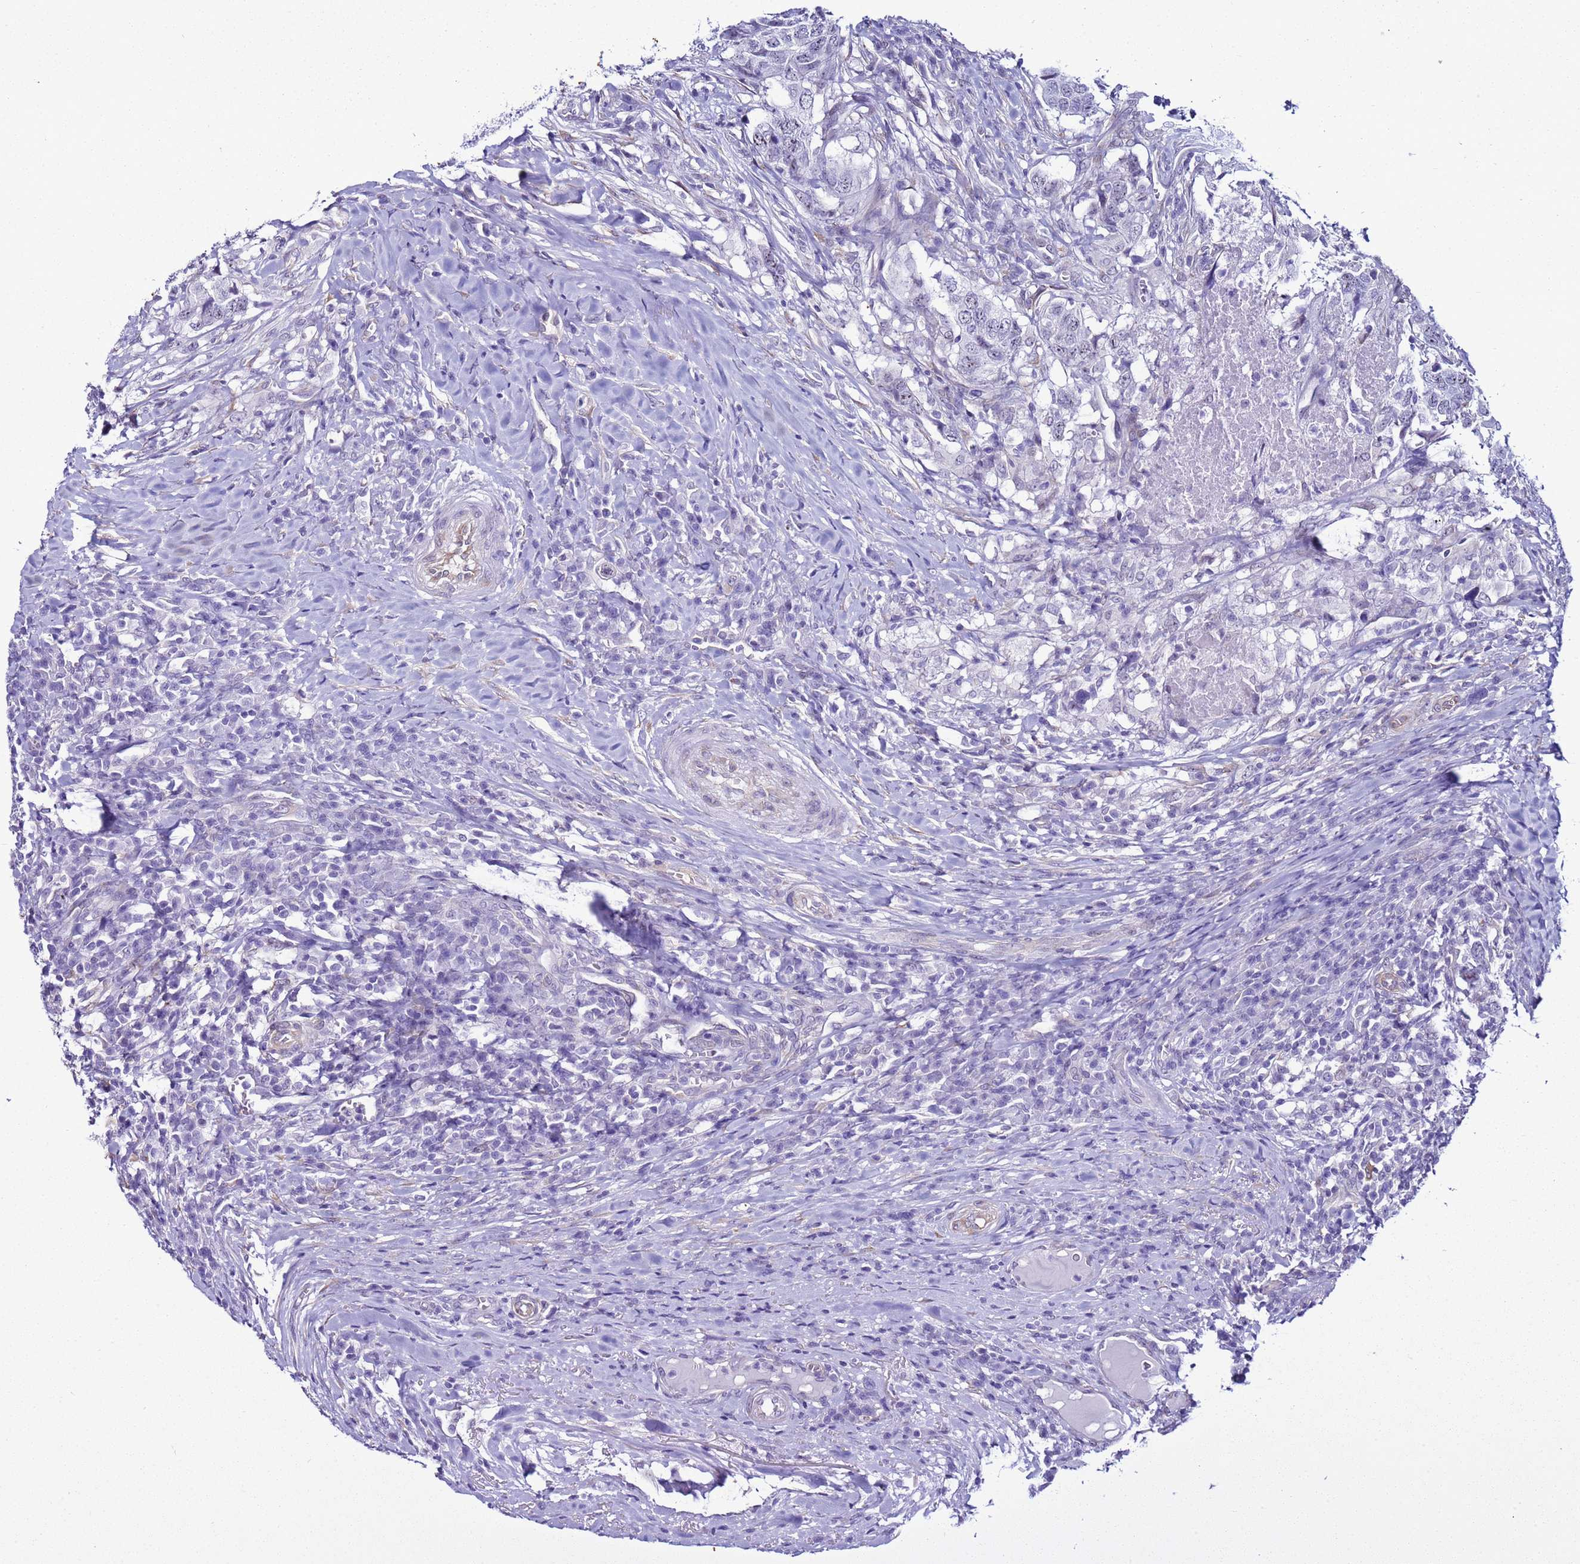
{"staining": {"intensity": "negative", "quantity": "none", "location": "none"}, "tissue": "head and neck cancer", "cell_type": "Tumor cells", "image_type": "cancer", "snomed": [{"axis": "morphology", "description": "Squamous cell carcinoma, NOS"}, {"axis": "topography", "description": "Head-Neck"}], "caption": "High power microscopy photomicrograph of an IHC photomicrograph of squamous cell carcinoma (head and neck), revealing no significant expression in tumor cells. (Brightfield microscopy of DAB immunohistochemistry (IHC) at high magnification).", "gene": "LRRC10B", "patient": {"sex": "male", "age": 66}}